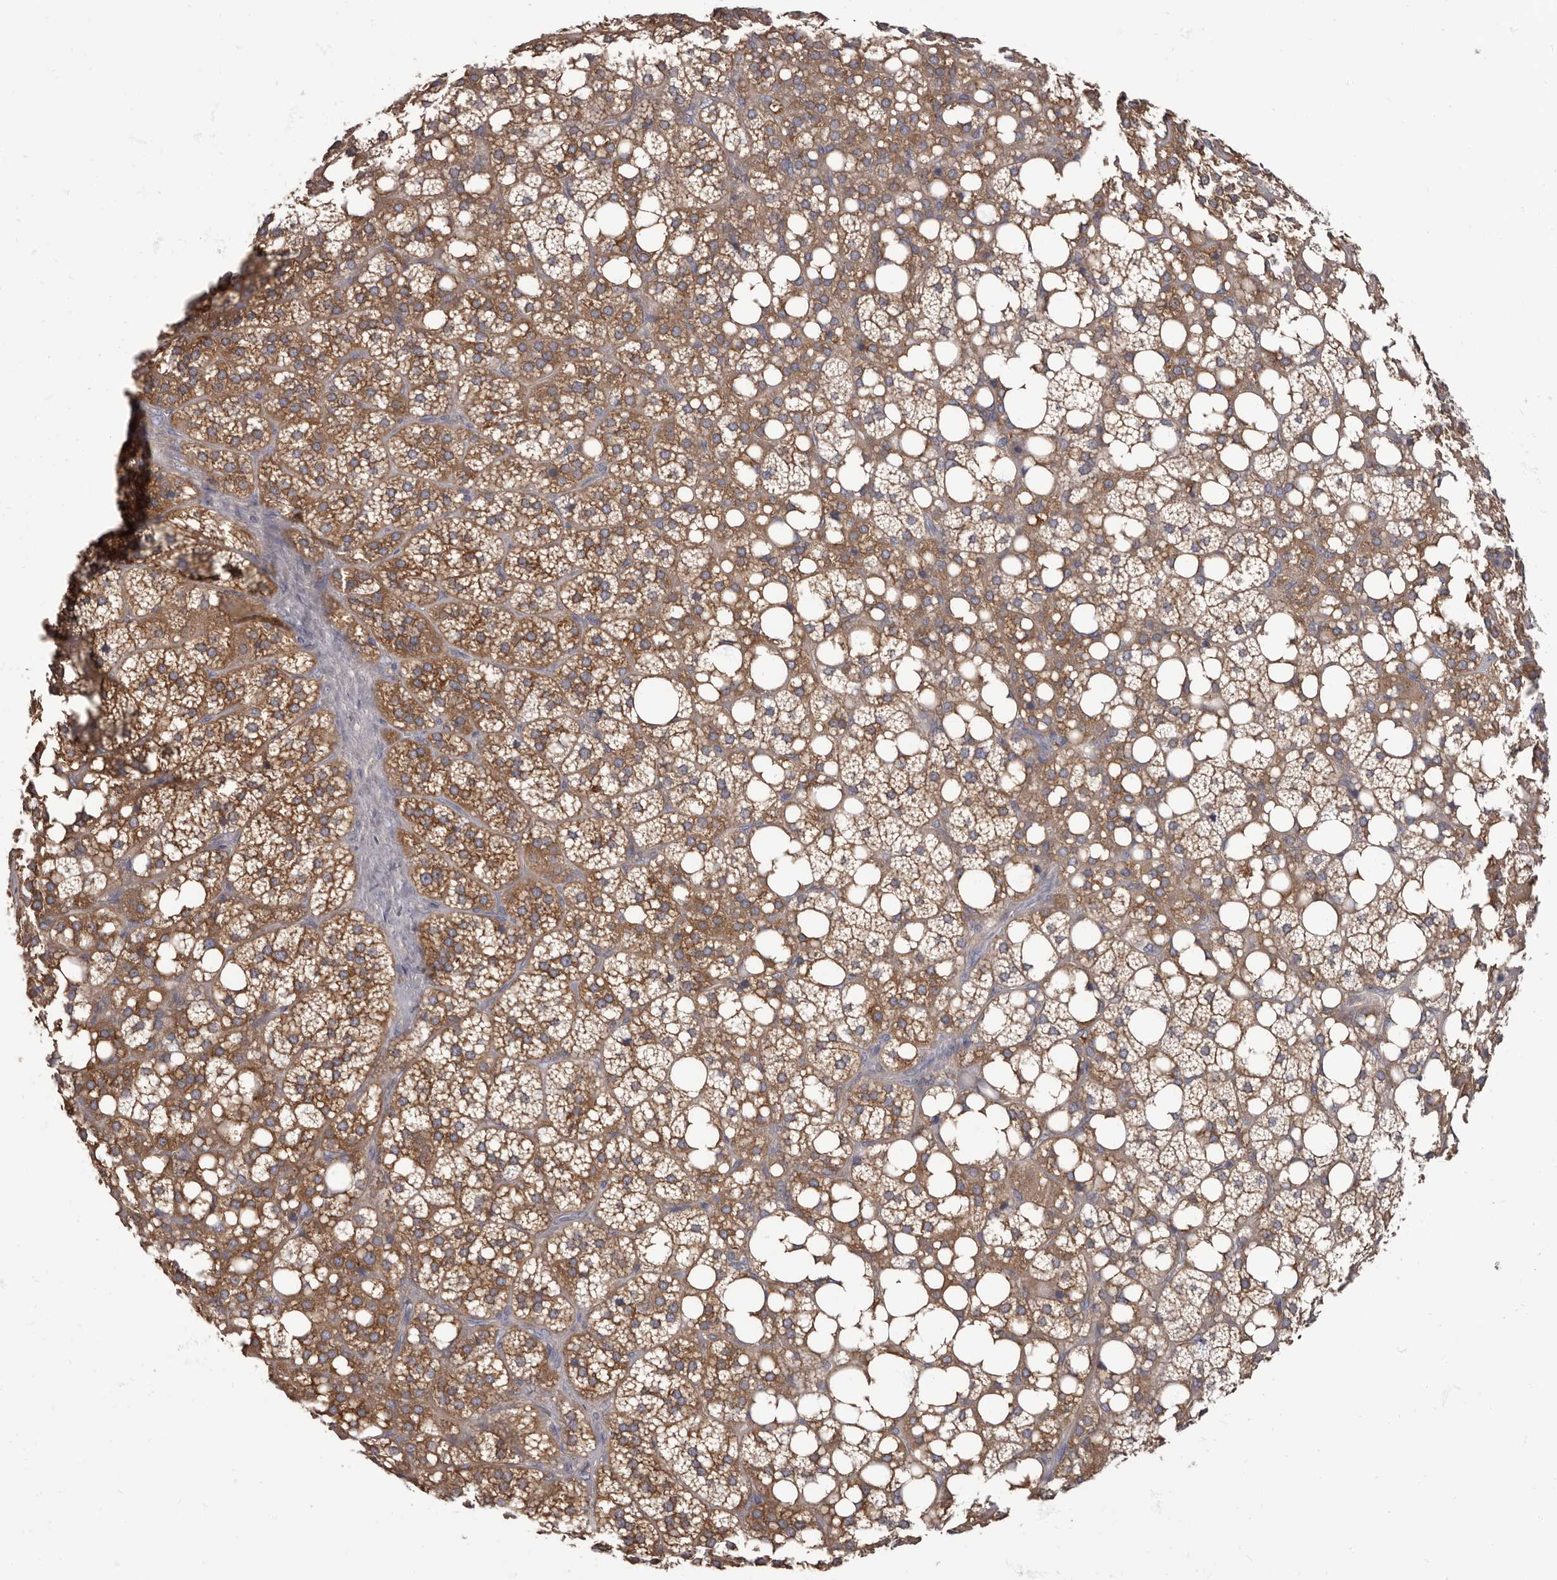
{"staining": {"intensity": "moderate", "quantity": "25%-75%", "location": "cytoplasmic/membranous"}, "tissue": "adrenal gland", "cell_type": "Glandular cells", "image_type": "normal", "snomed": [{"axis": "morphology", "description": "Normal tissue, NOS"}, {"axis": "topography", "description": "Adrenal gland"}], "caption": "Adrenal gland stained with a brown dye demonstrates moderate cytoplasmic/membranous positive positivity in approximately 25%-75% of glandular cells.", "gene": "APEH", "patient": {"sex": "female", "age": 59}}